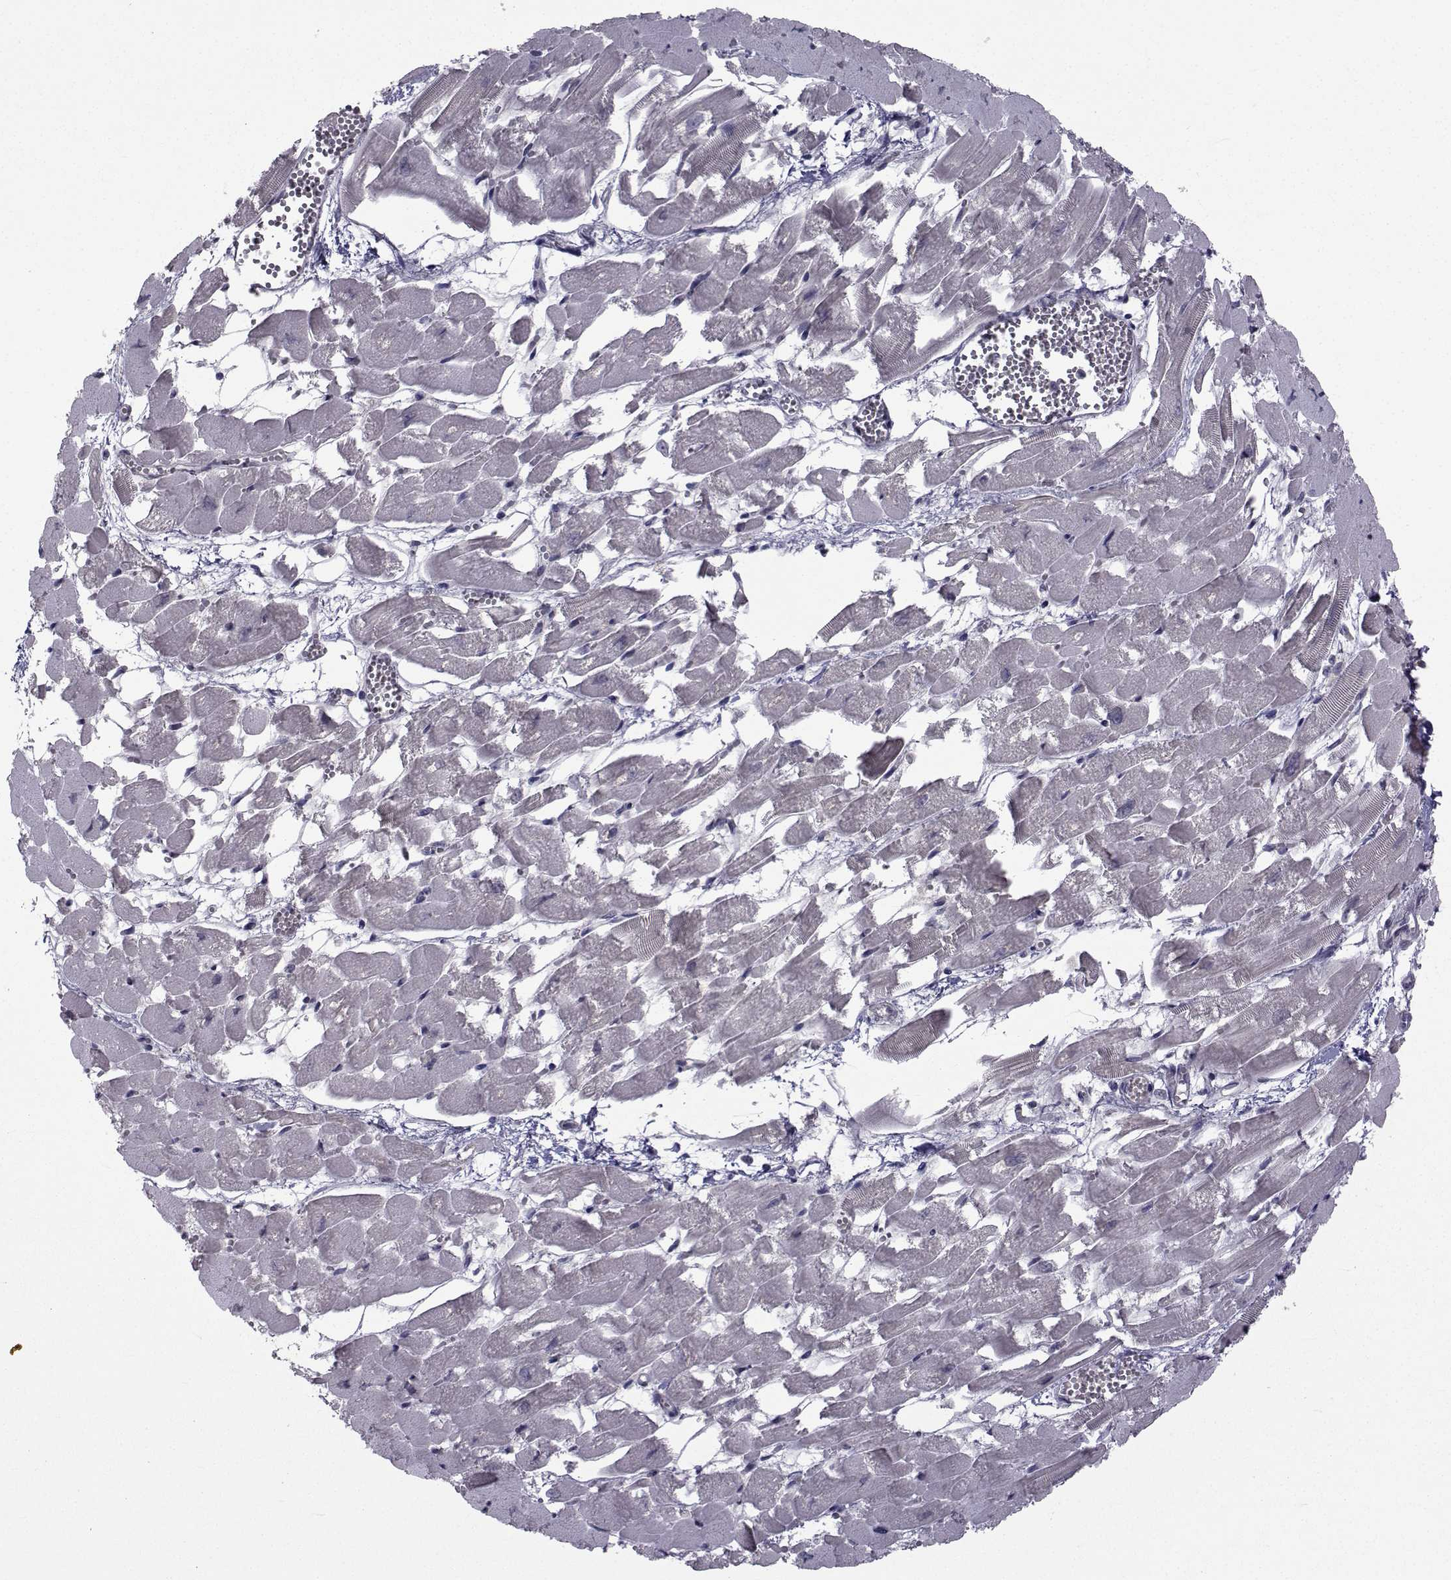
{"staining": {"intensity": "negative", "quantity": "none", "location": "none"}, "tissue": "heart muscle", "cell_type": "Cardiomyocytes", "image_type": "normal", "snomed": [{"axis": "morphology", "description": "Normal tissue, NOS"}, {"axis": "topography", "description": "Heart"}], "caption": "Immunohistochemical staining of normal heart muscle exhibits no significant positivity in cardiomyocytes. (Stains: DAB immunohistochemistry (IHC) with hematoxylin counter stain, Microscopy: brightfield microscopy at high magnification).", "gene": "FDXR", "patient": {"sex": "female", "age": 52}}